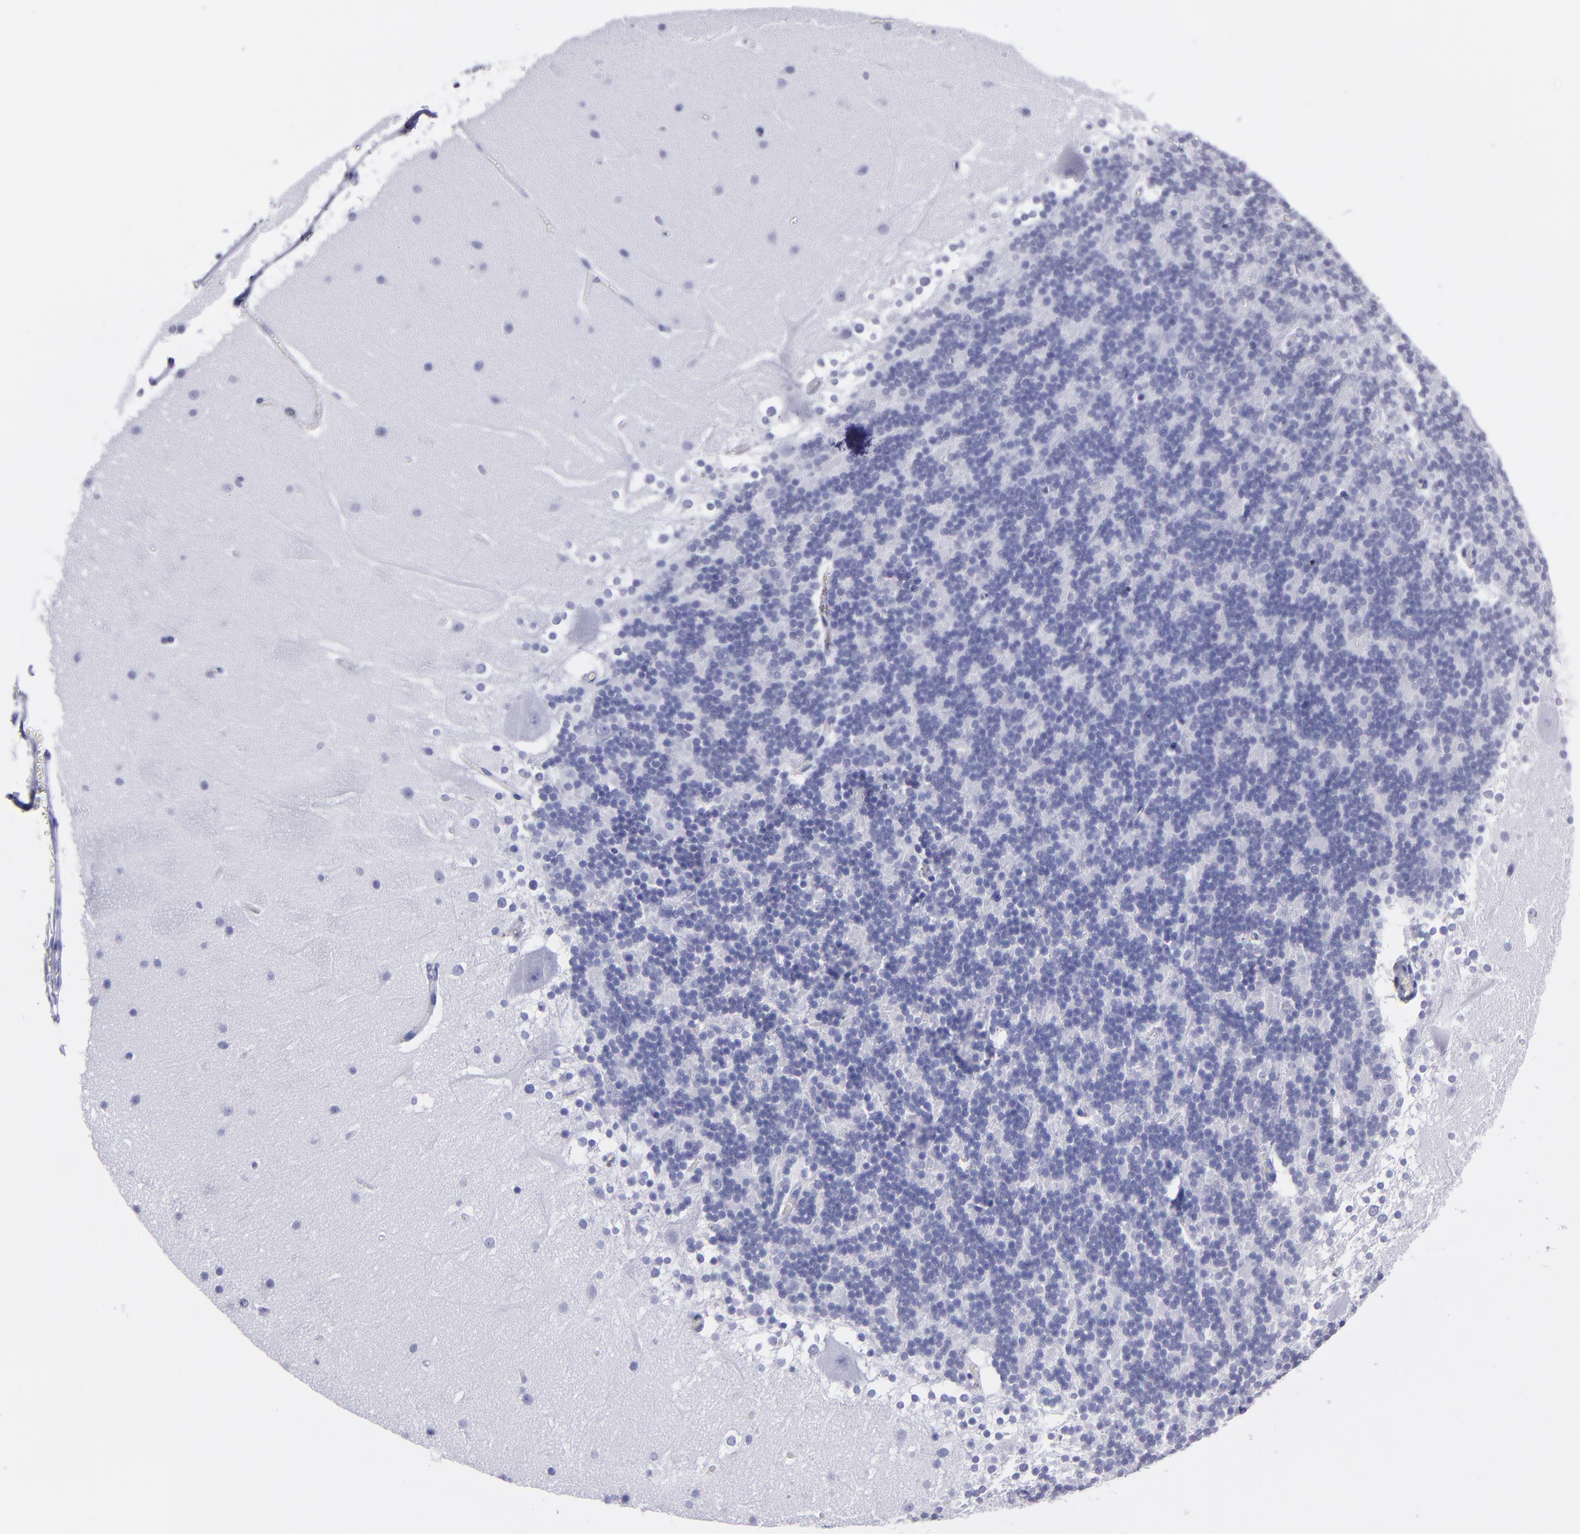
{"staining": {"intensity": "negative", "quantity": "none", "location": "none"}, "tissue": "cerebellum", "cell_type": "Cells in granular layer", "image_type": "normal", "snomed": [{"axis": "morphology", "description": "Normal tissue, NOS"}, {"axis": "topography", "description": "Cerebellum"}], "caption": "This is a photomicrograph of immunohistochemistry (IHC) staining of benign cerebellum, which shows no staining in cells in granular layer.", "gene": "CD6", "patient": {"sex": "female", "age": 19}}